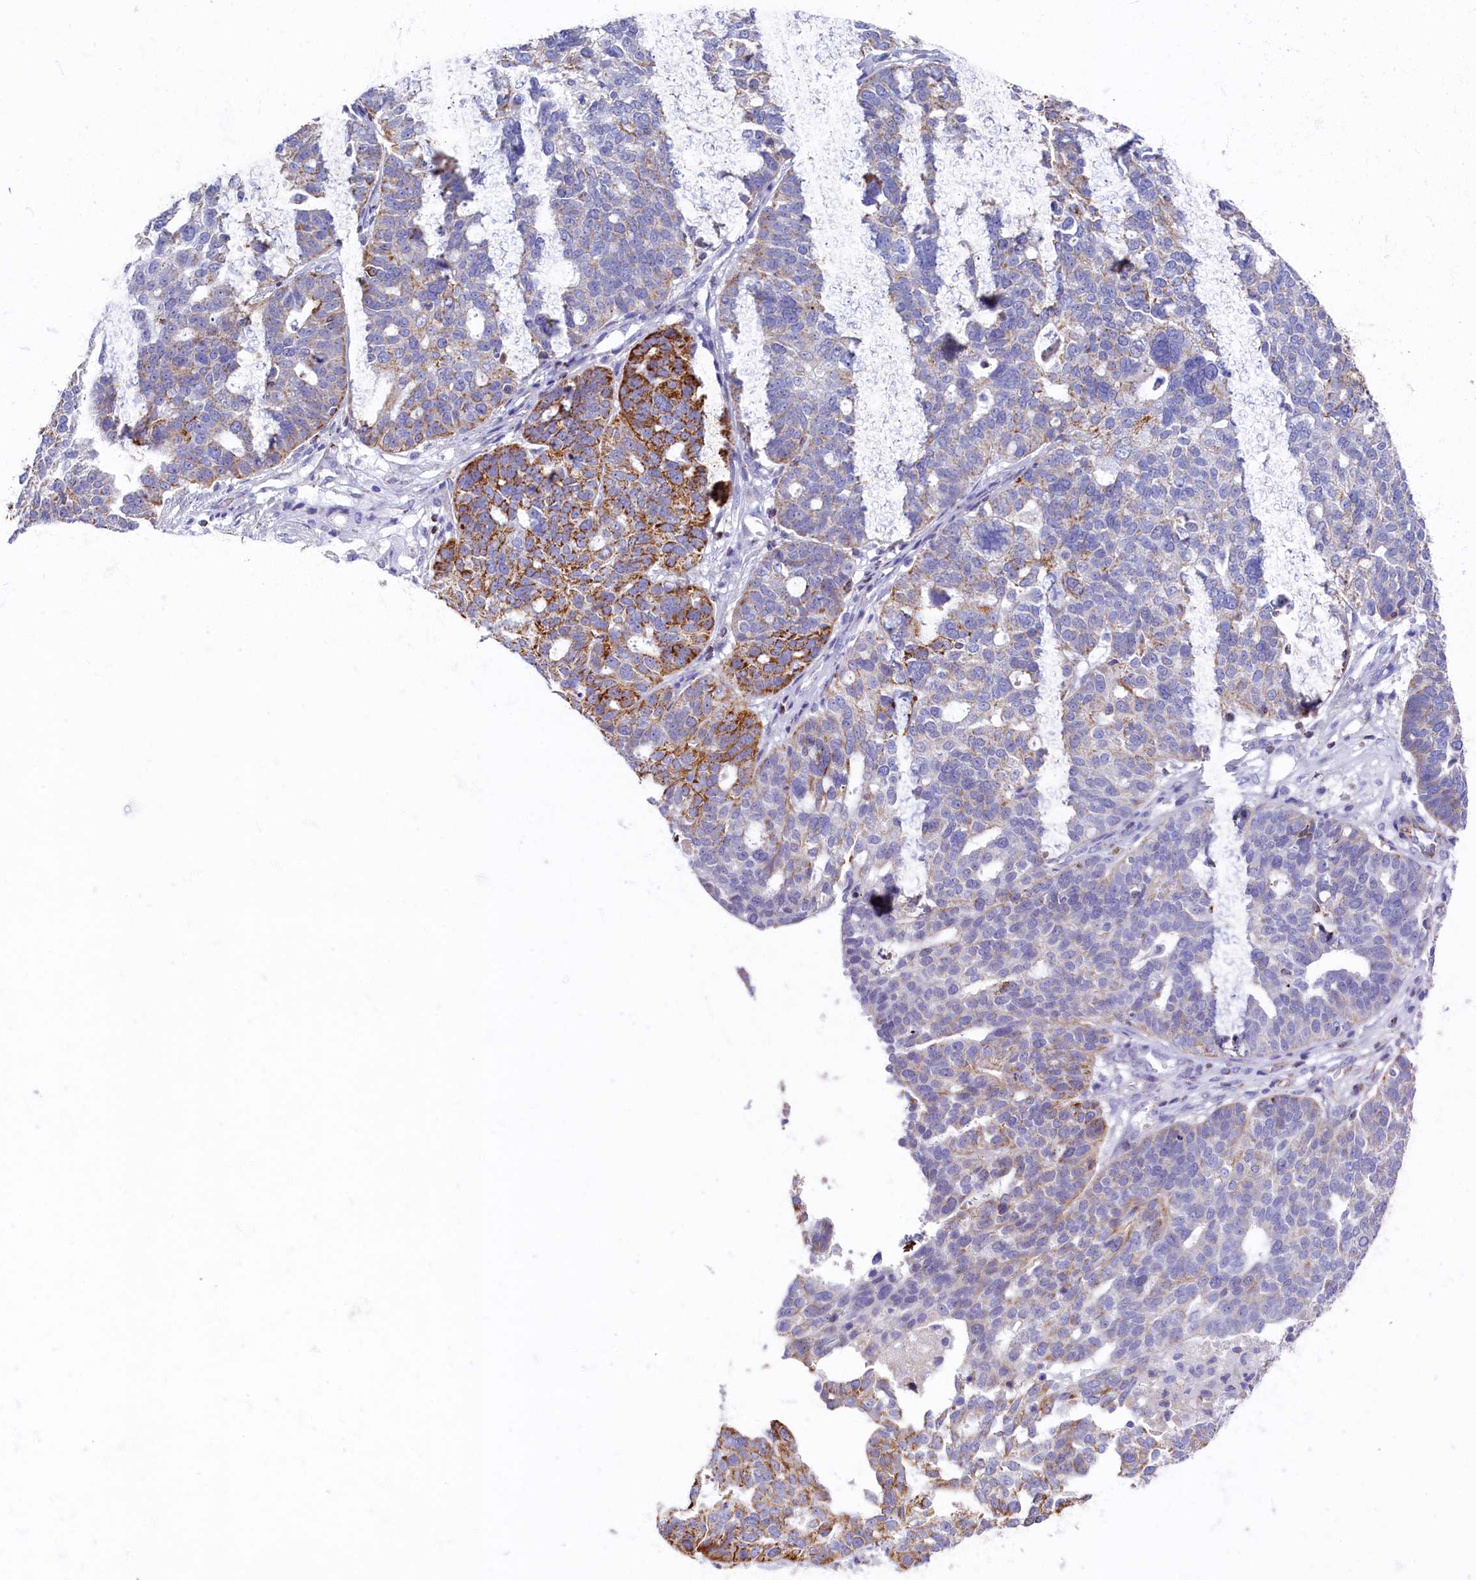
{"staining": {"intensity": "strong", "quantity": "<25%", "location": "cytoplasmic/membranous"}, "tissue": "ovarian cancer", "cell_type": "Tumor cells", "image_type": "cancer", "snomed": [{"axis": "morphology", "description": "Cystadenocarcinoma, serous, NOS"}, {"axis": "topography", "description": "Ovary"}], "caption": "Ovarian cancer (serous cystadenocarcinoma) stained with a protein marker demonstrates strong staining in tumor cells.", "gene": "OCIAD2", "patient": {"sex": "female", "age": 59}}